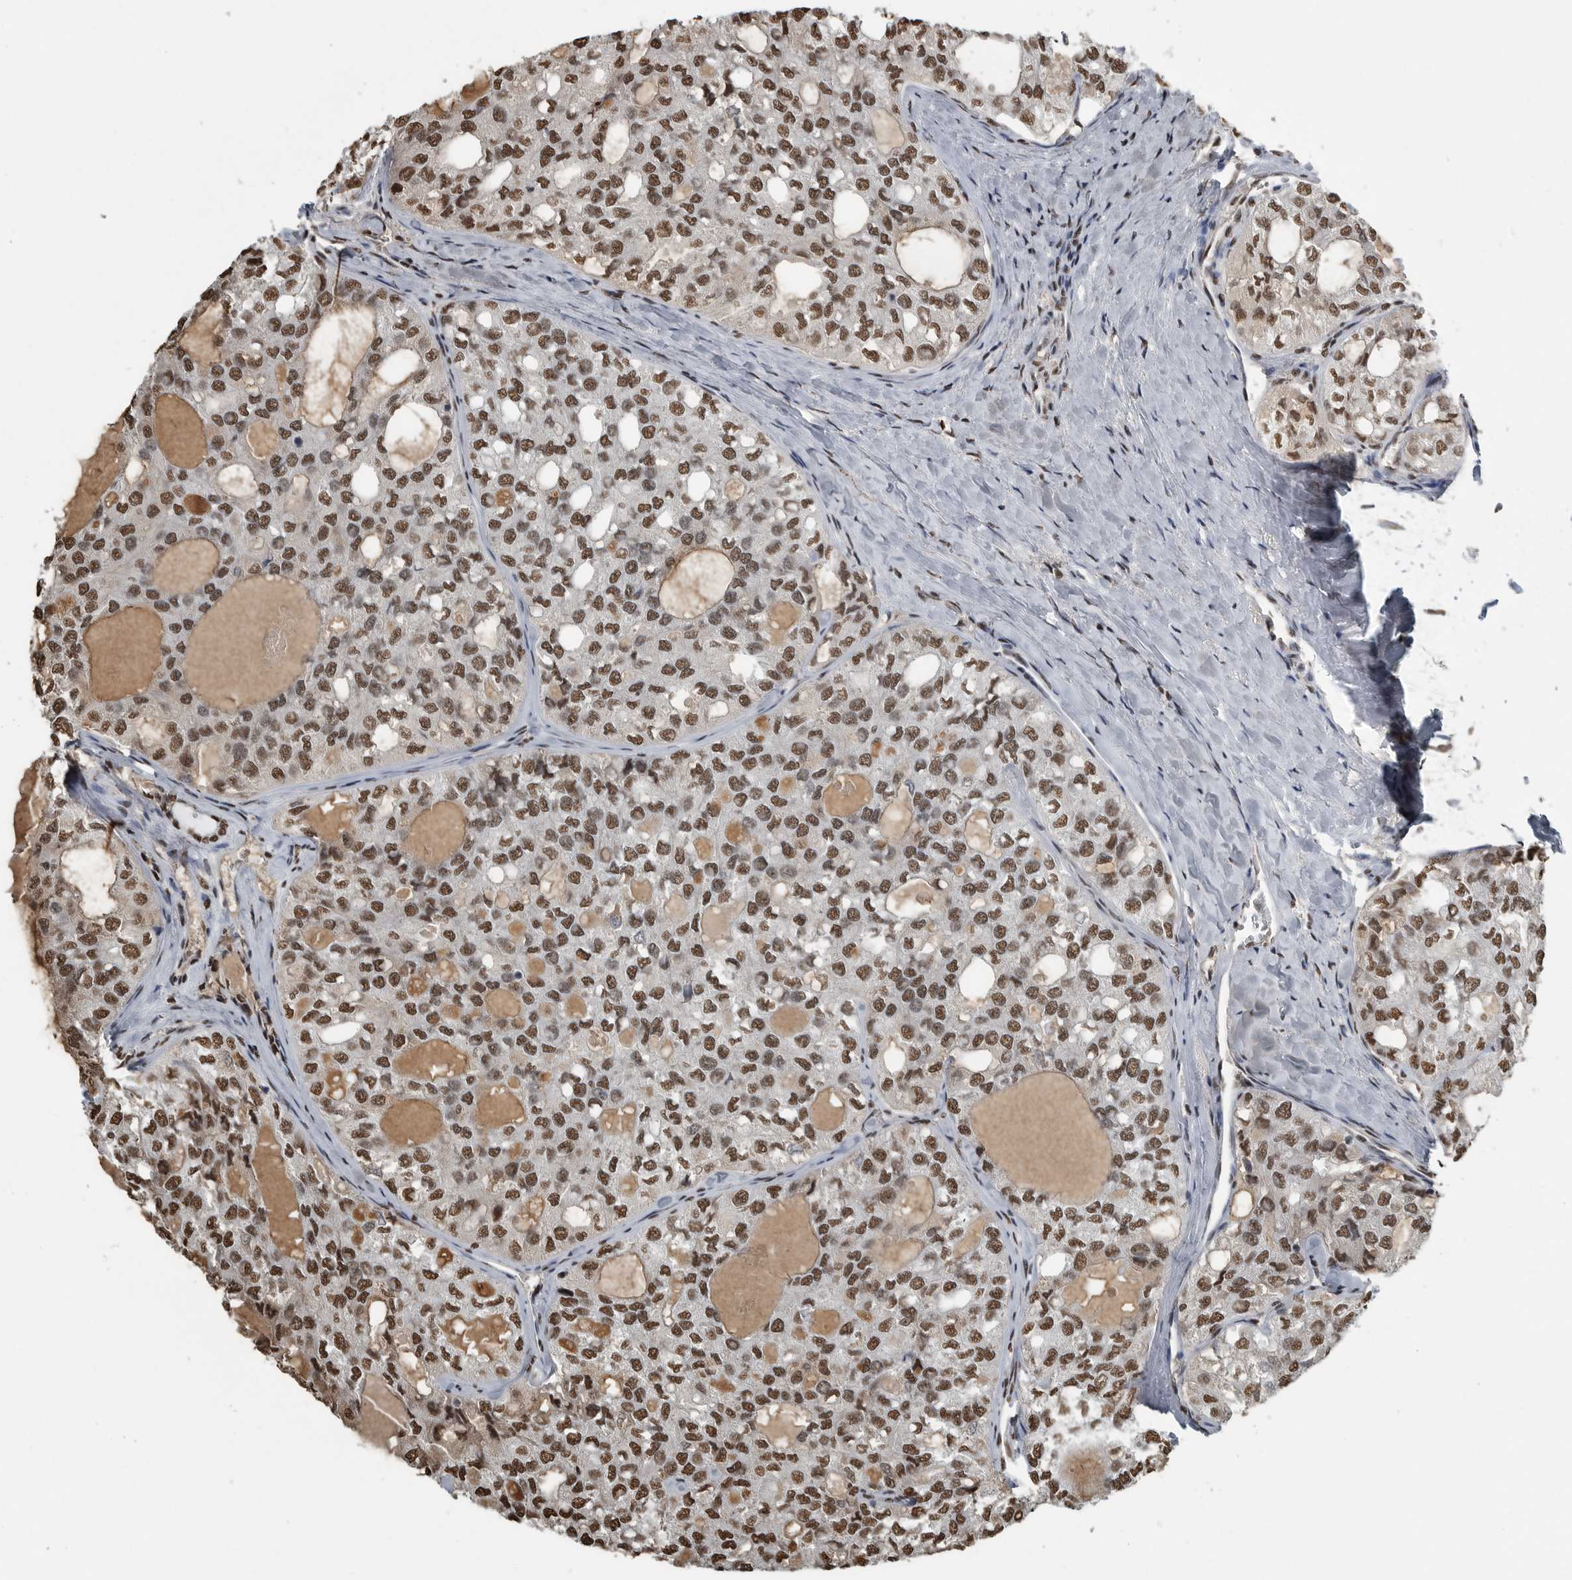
{"staining": {"intensity": "moderate", "quantity": ">75%", "location": "nuclear"}, "tissue": "thyroid cancer", "cell_type": "Tumor cells", "image_type": "cancer", "snomed": [{"axis": "morphology", "description": "Follicular adenoma carcinoma, NOS"}, {"axis": "topography", "description": "Thyroid gland"}], "caption": "DAB (3,3'-diaminobenzidine) immunohistochemical staining of thyroid cancer (follicular adenoma carcinoma) exhibits moderate nuclear protein expression in approximately >75% of tumor cells.", "gene": "TGS1", "patient": {"sex": "male", "age": 75}}